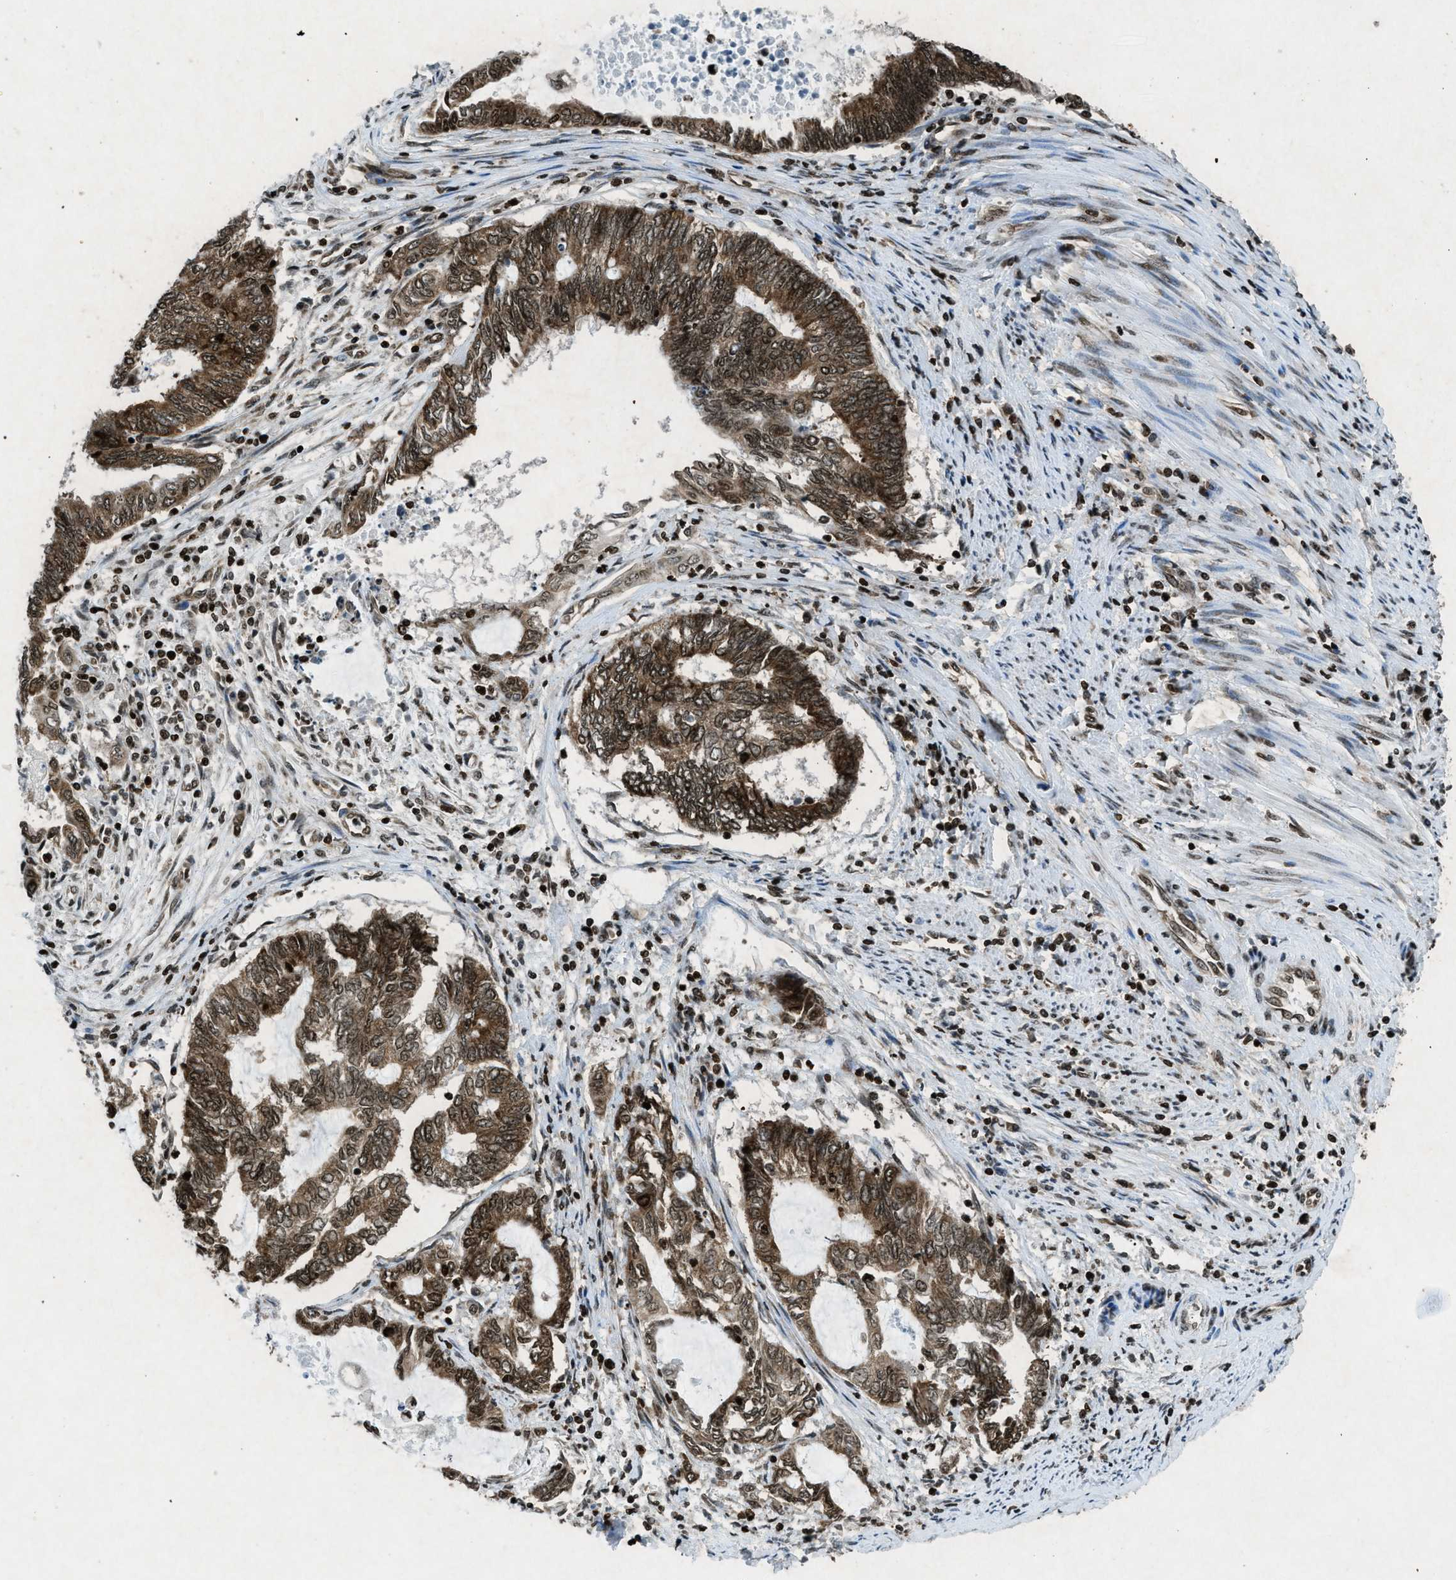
{"staining": {"intensity": "moderate", "quantity": ">75%", "location": "cytoplasmic/membranous,nuclear"}, "tissue": "endometrial cancer", "cell_type": "Tumor cells", "image_type": "cancer", "snomed": [{"axis": "morphology", "description": "Adenocarcinoma, NOS"}, {"axis": "topography", "description": "Uterus"}, {"axis": "topography", "description": "Endometrium"}], "caption": "Immunohistochemistry image of neoplastic tissue: endometrial cancer (adenocarcinoma) stained using immunohistochemistry (IHC) shows medium levels of moderate protein expression localized specifically in the cytoplasmic/membranous and nuclear of tumor cells, appearing as a cytoplasmic/membranous and nuclear brown color.", "gene": "NXF1", "patient": {"sex": "female", "age": 70}}